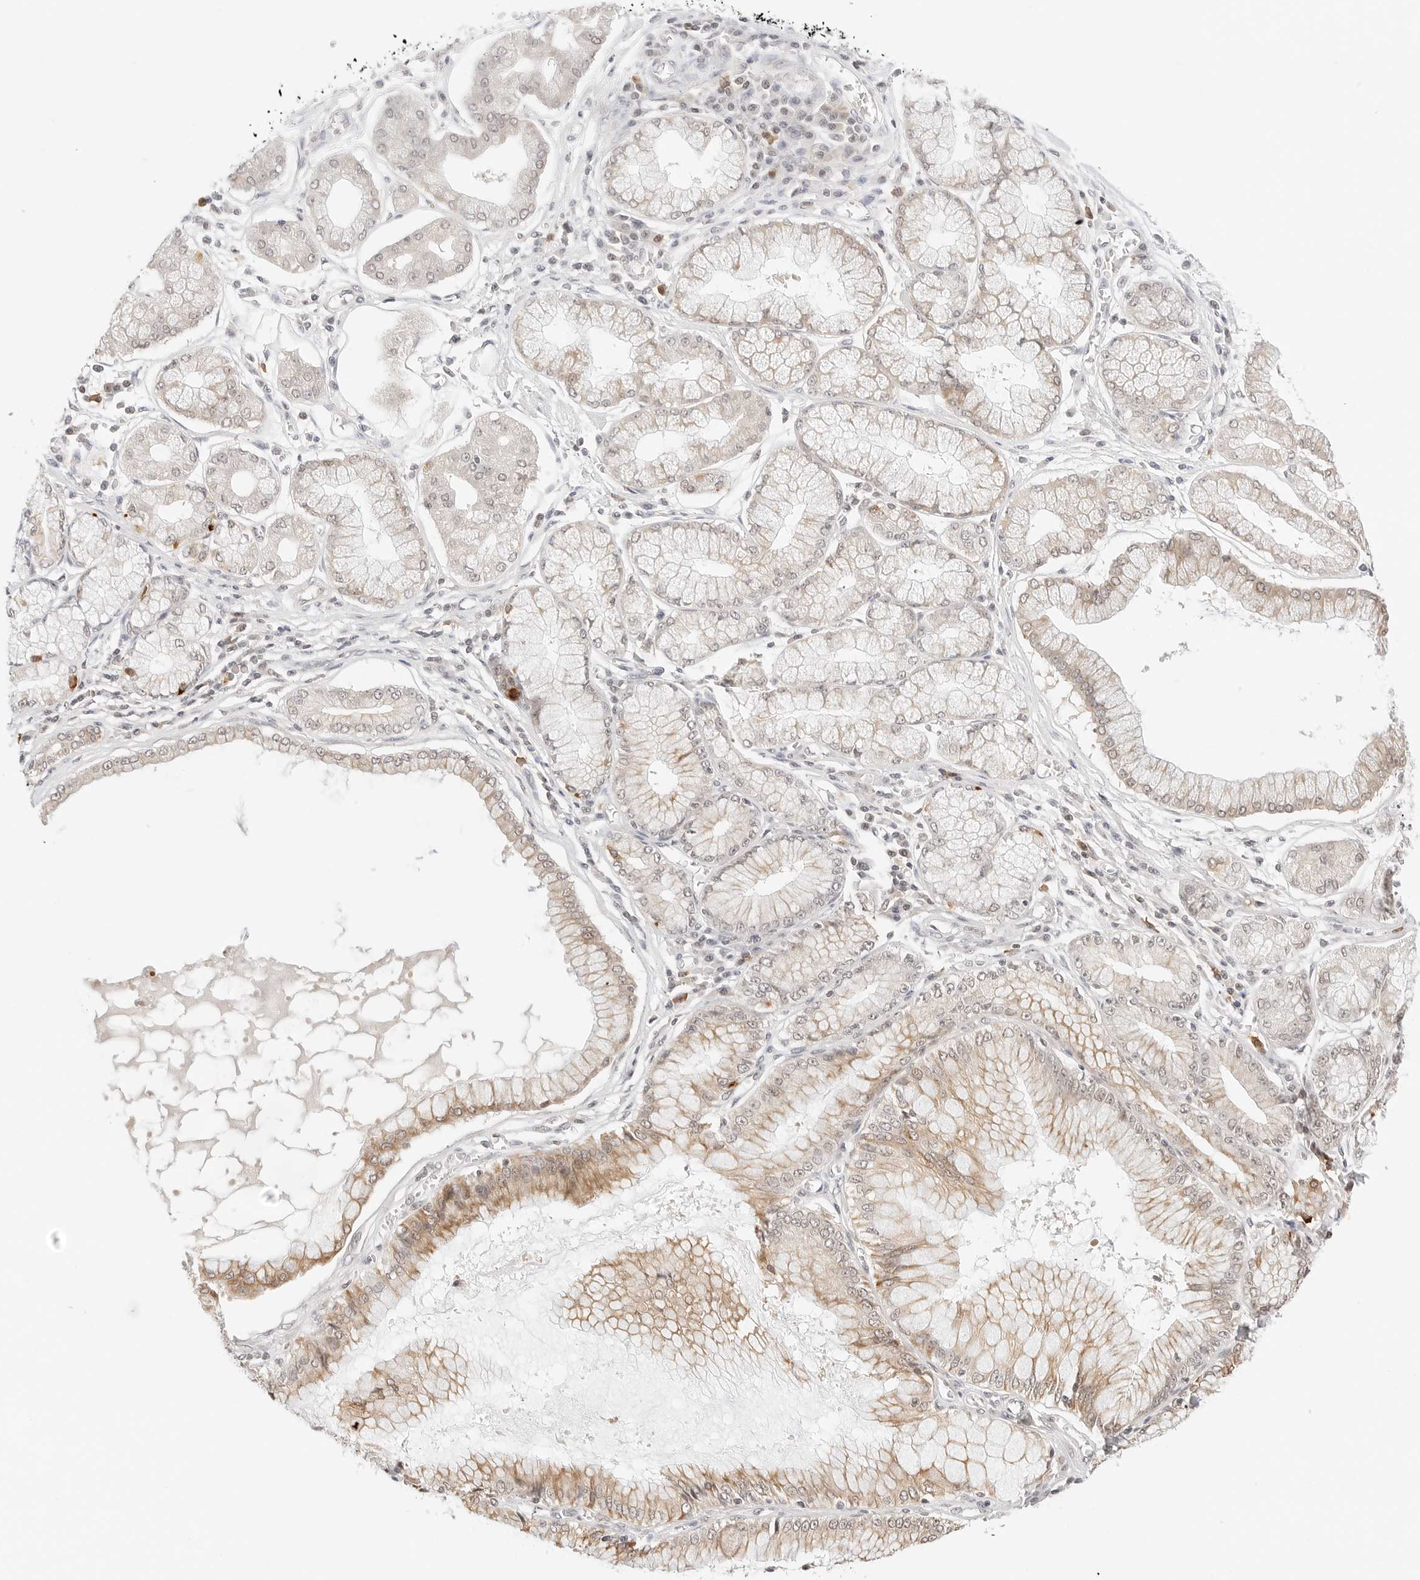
{"staining": {"intensity": "moderate", "quantity": "25%-75%", "location": "cytoplasmic/membranous"}, "tissue": "stomach cancer", "cell_type": "Tumor cells", "image_type": "cancer", "snomed": [{"axis": "morphology", "description": "Adenocarcinoma, NOS"}, {"axis": "topography", "description": "Stomach"}], "caption": "Brown immunohistochemical staining in human stomach cancer (adenocarcinoma) exhibits moderate cytoplasmic/membranous positivity in approximately 25%-75% of tumor cells.", "gene": "SEPTIN4", "patient": {"sex": "male", "age": 59}}